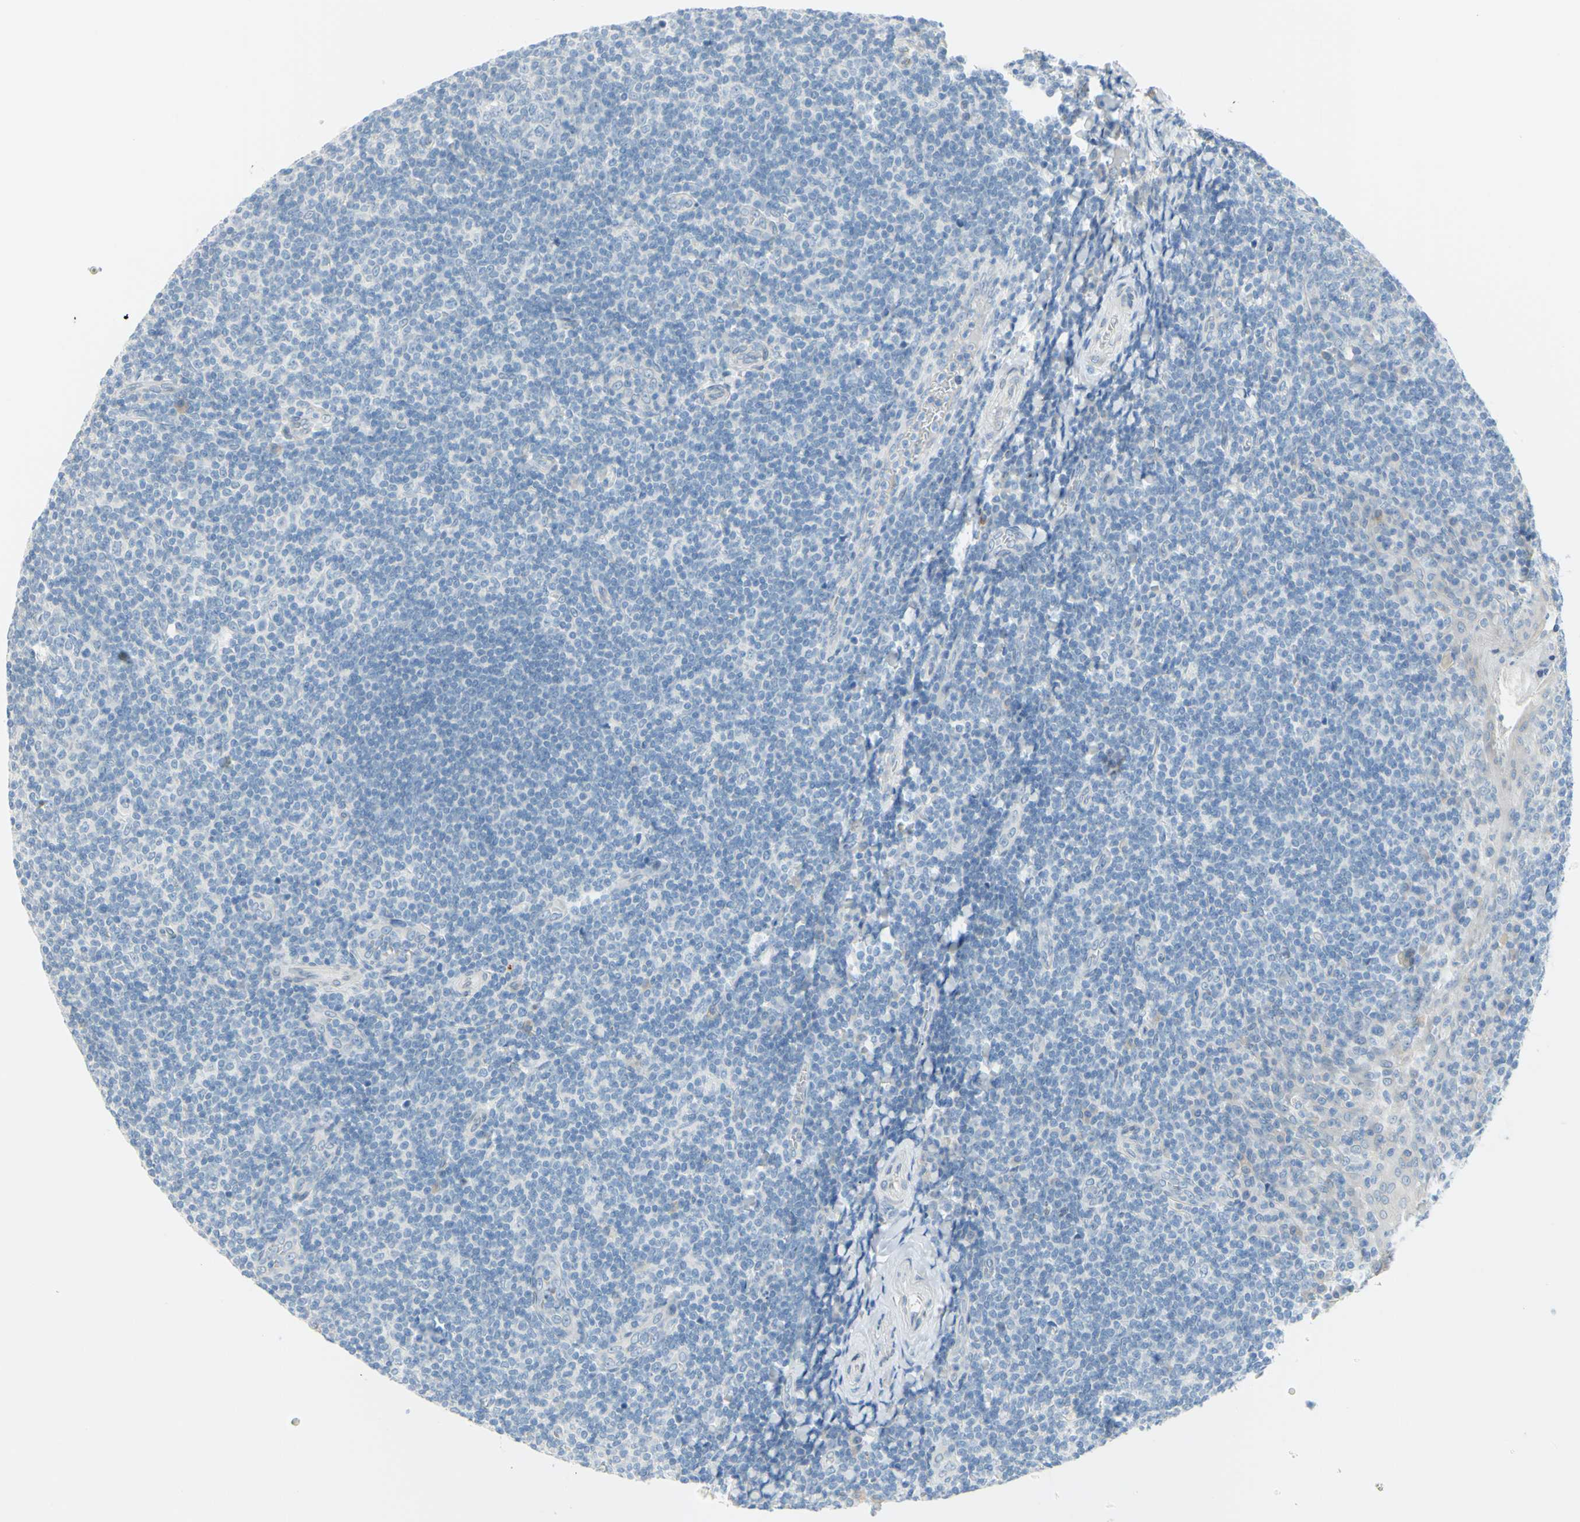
{"staining": {"intensity": "negative", "quantity": "none", "location": "none"}, "tissue": "tonsil", "cell_type": "Germinal center cells", "image_type": "normal", "snomed": [{"axis": "morphology", "description": "Normal tissue, NOS"}, {"axis": "topography", "description": "Tonsil"}], "caption": "Immunohistochemistry of benign tonsil exhibits no expression in germinal center cells. (DAB (3,3'-diaminobenzidine) IHC visualized using brightfield microscopy, high magnification).", "gene": "DCT", "patient": {"sex": "male", "age": 31}}